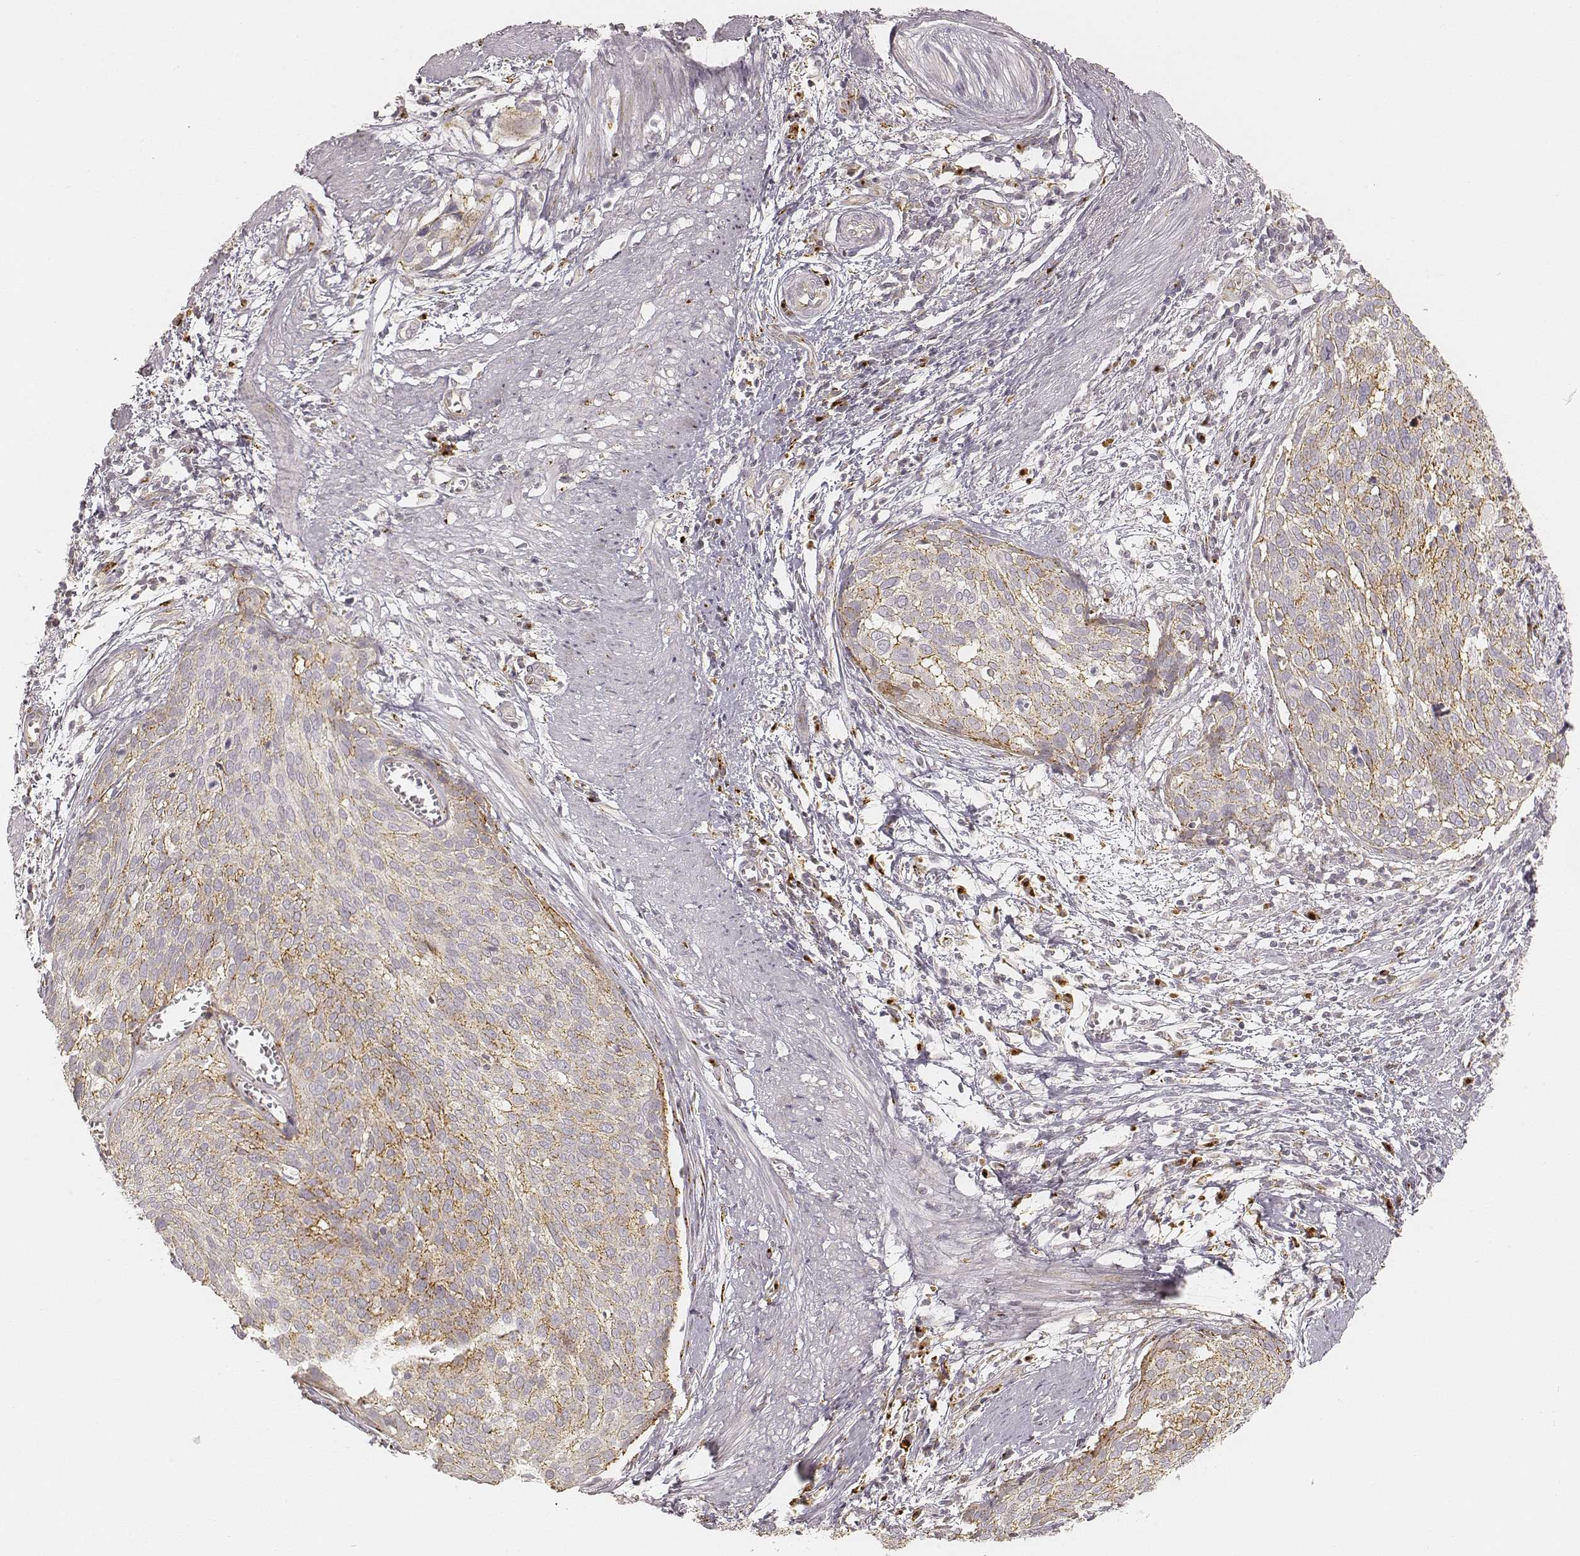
{"staining": {"intensity": "moderate", "quantity": "25%-75%", "location": "cytoplasmic/membranous"}, "tissue": "cervical cancer", "cell_type": "Tumor cells", "image_type": "cancer", "snomed": [{"axis": "morphology", "description": "Squamous cell carcinoma, NOS"}, {"axis": "topography", "description": "Cervix"}], "caption": "Immunohistochemistry (IHC) image of squamous cell carcinoma (cervical) stained for a protein (brown), which shows medium levels of moderate cytoplasmic/membranous staining in about 25%-75% of tumor cells.", "gene": "GORASP2", "patient": {"sex": "female", "age": 39}}